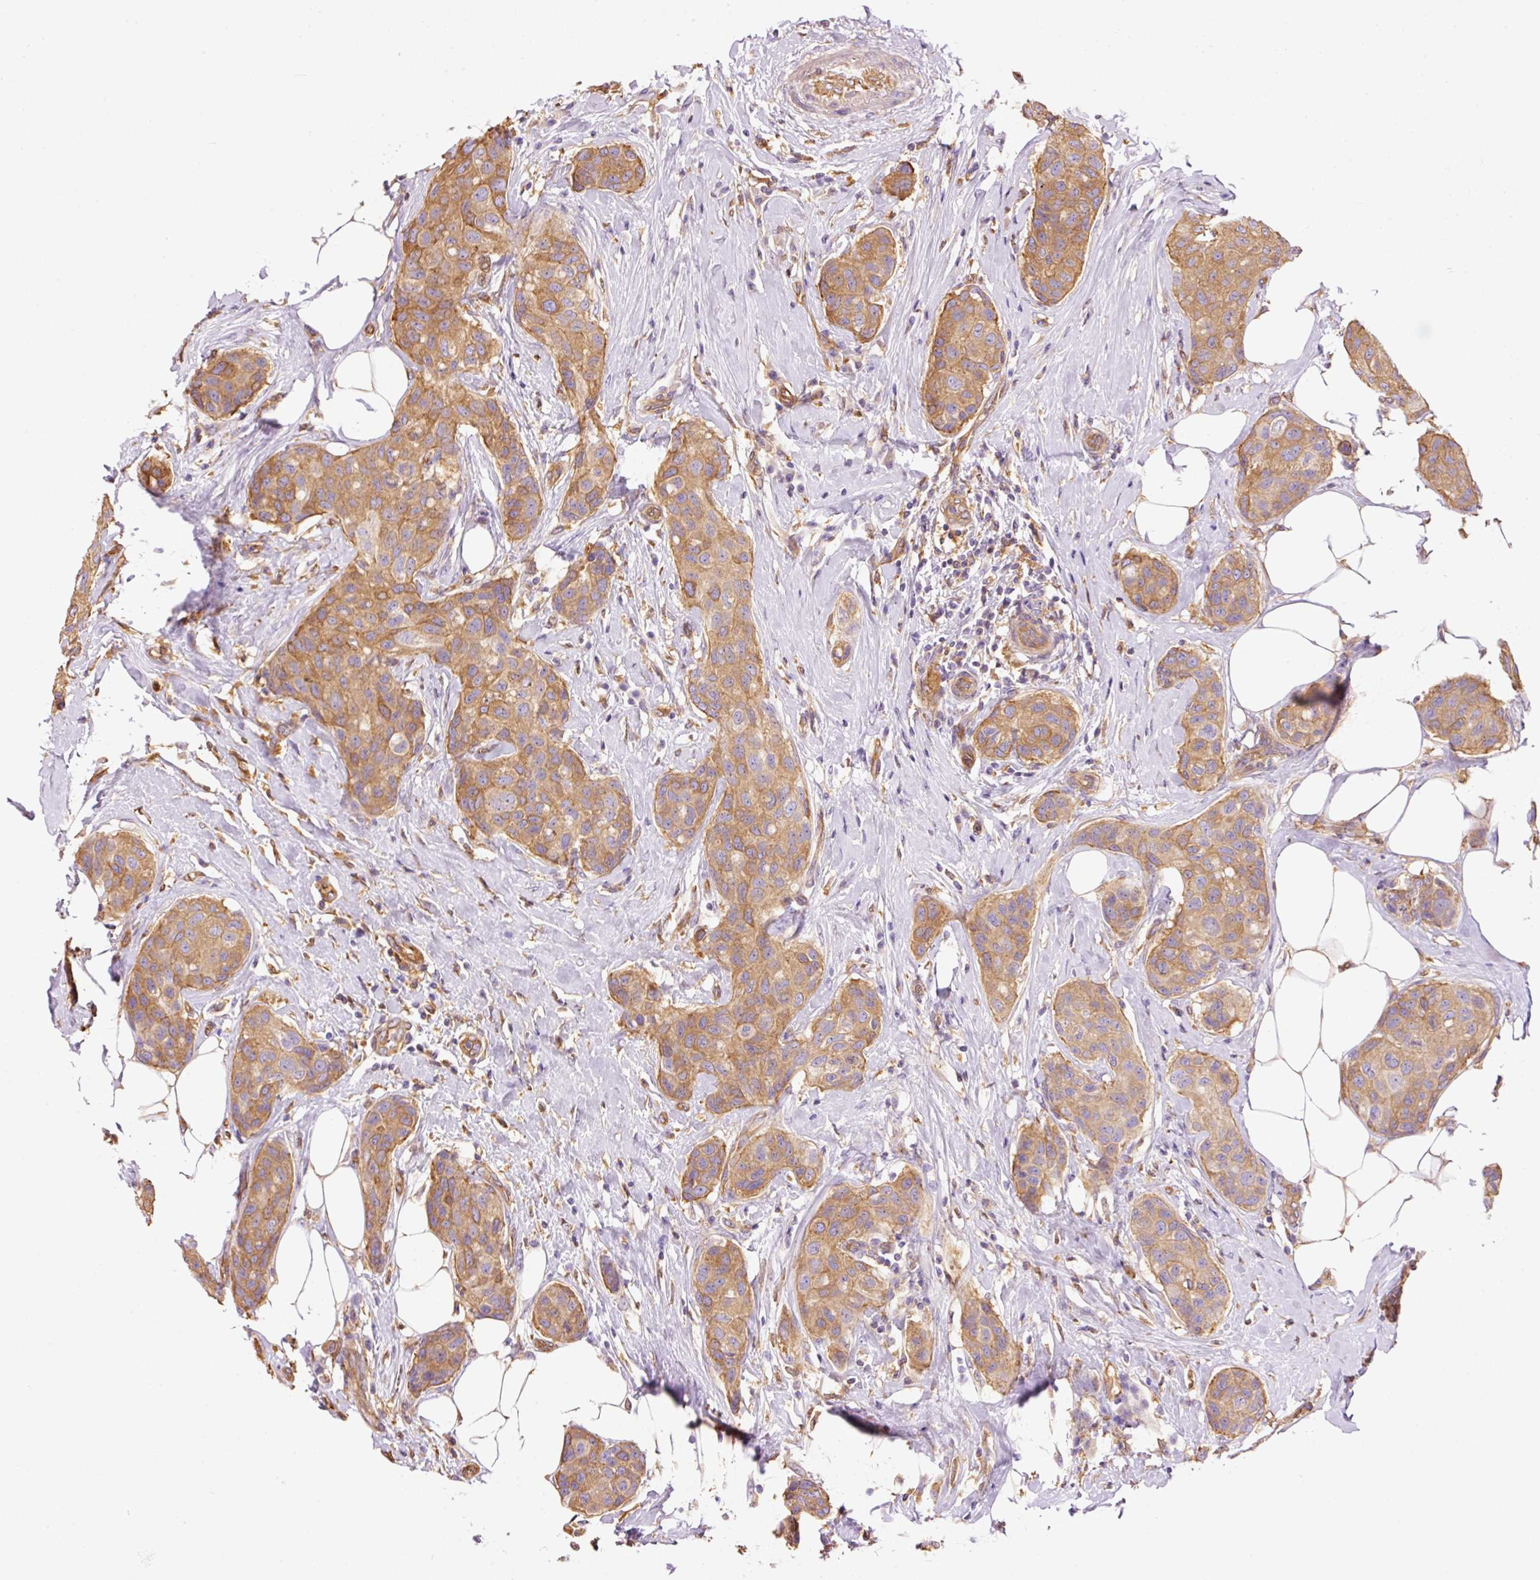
{"staining": {"intensity": "moderate", "quantity": ">75%", "location": "cytoplasmic/membranous"}, "tissue": "breast cancer", "cell_type": "Tumor cells", "image_type": "cancer", "snomed": [{"axis": "morphology", "description": "Duct carcinoma"}, {"axis": "topography", "description": "Breast"}, {"axis": "topography", "description": "Lymph node"}], "caption": "High-magnification brightfield microscopy of breast cancer (invasive ductal carcinoma) stained with DAB (brown) and counterstained with hematoxylin (blue). tumor cells exhibit moderate cytoplasmic/membranous expression is present in about>75% of cells. (DAB IHC, brown staining for protein, blue staining for nuclei).", "gene": "IL10RB", "patient": {"sex": "female", "age": 80}}